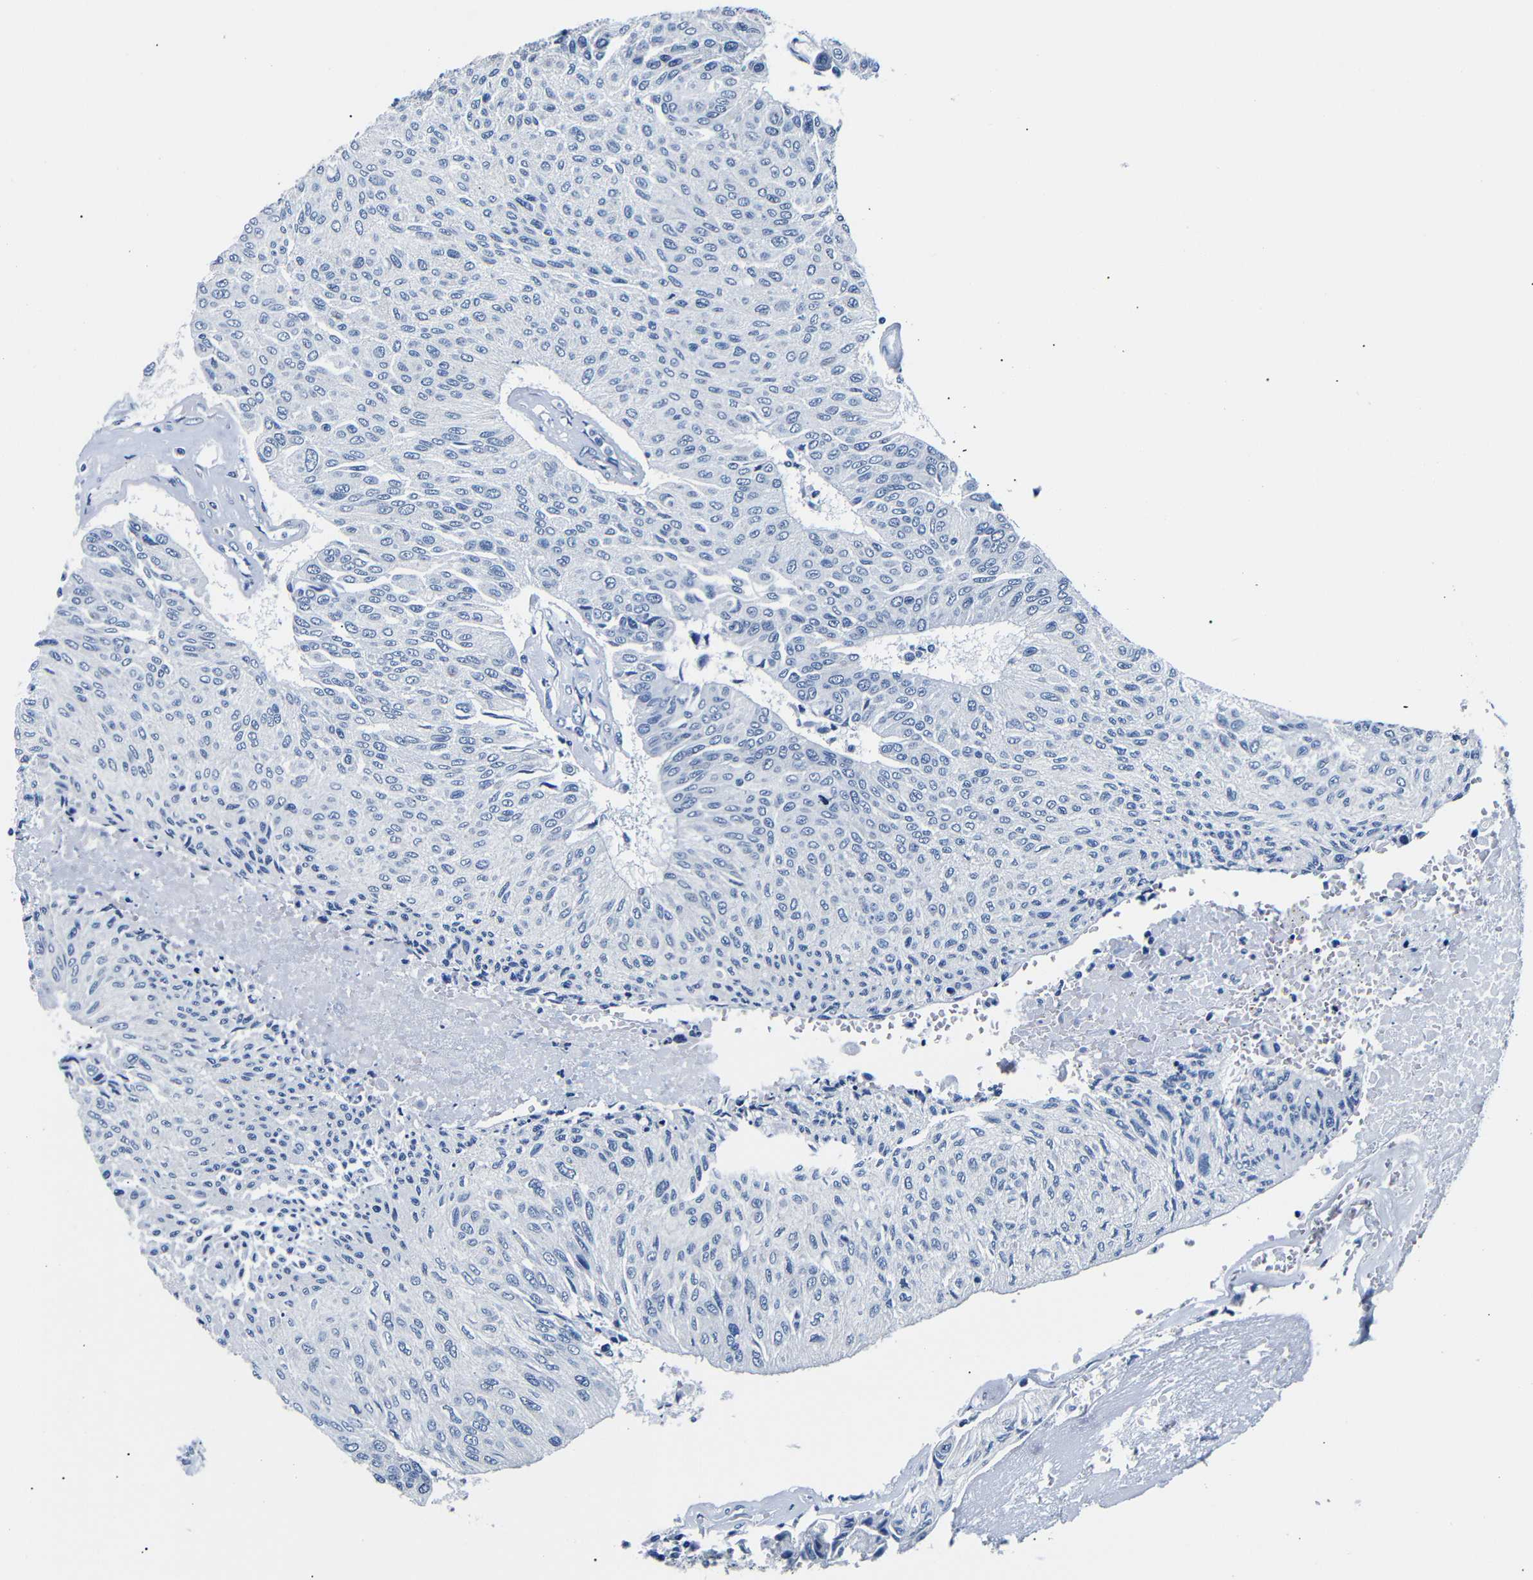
{"staining": {"intensity": "negative", "quantity": "none", "location": "none"}, "tissue": "urothelial cancer", "cell_type": "Tumor cells", "image_type": "cancer", "snomed": [{"axis": "morphology", "description": "Urothelial carcinoma, High grade"}, {"axis": "topography", "description": "Urinary bladder"}], "caption": "A micrograph of human urothelial cancer is negative for staining in tumor cells.", "gene": "GAP43", "patient": {"sex": "male", "age": 66}}